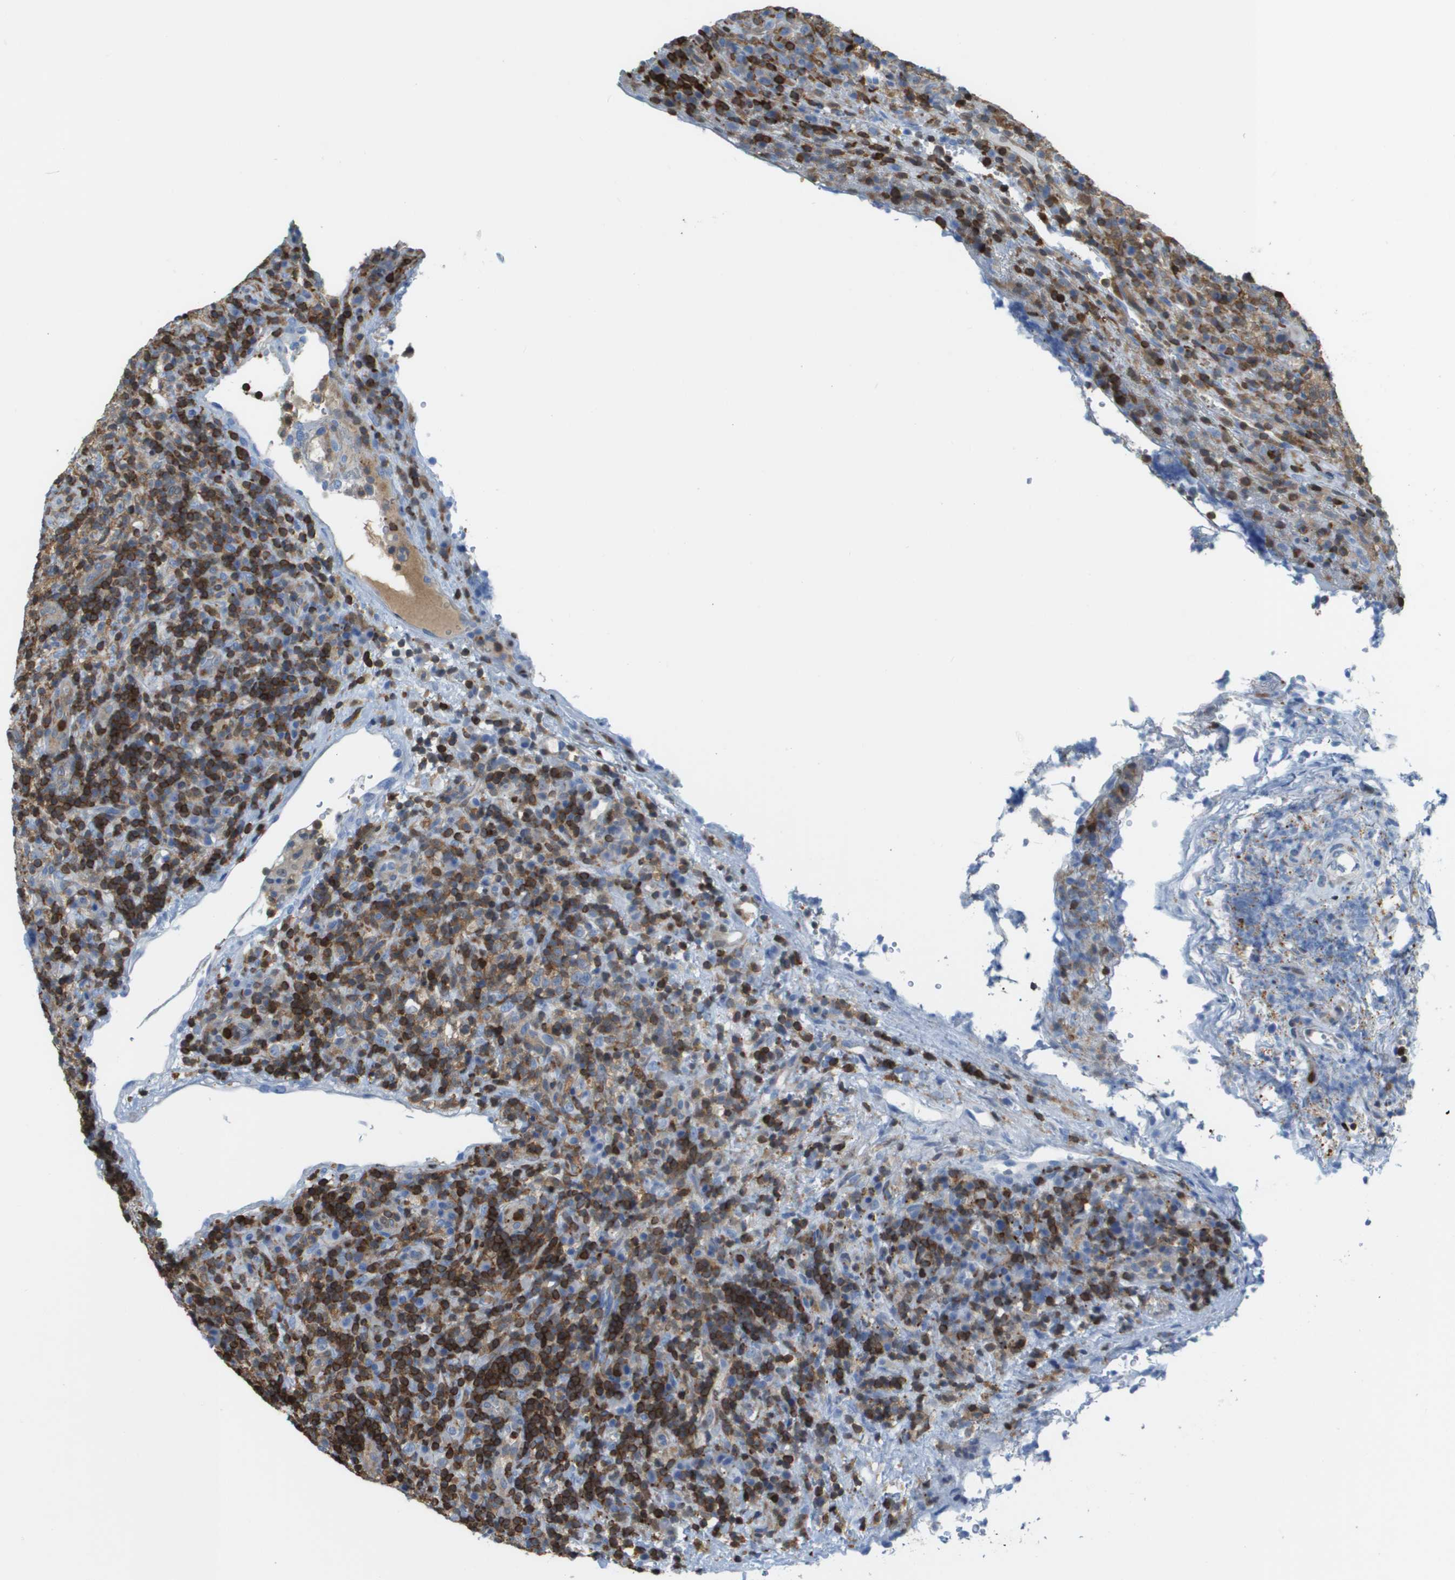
{"staining": {"intensity": "strong", "quantity": "25%-75%", "location": "cytoplasmic/membranous"}, "tissue": "lymphoma", "cell_type": "Tumor cells", "image_type": "cancer", "snomed": [{"axis": "morphology", "description": "Malignant lymphoma, non-Hodgkin's type, High grade"}, {"axis": "topography", "description": "Lymph node"}], "caption": "Lymphoma stained with a protein marker demonstrates strong staining in tumor cells.", "gene": "DOCK5", "patient": {"sex": "female", "age": 76}}